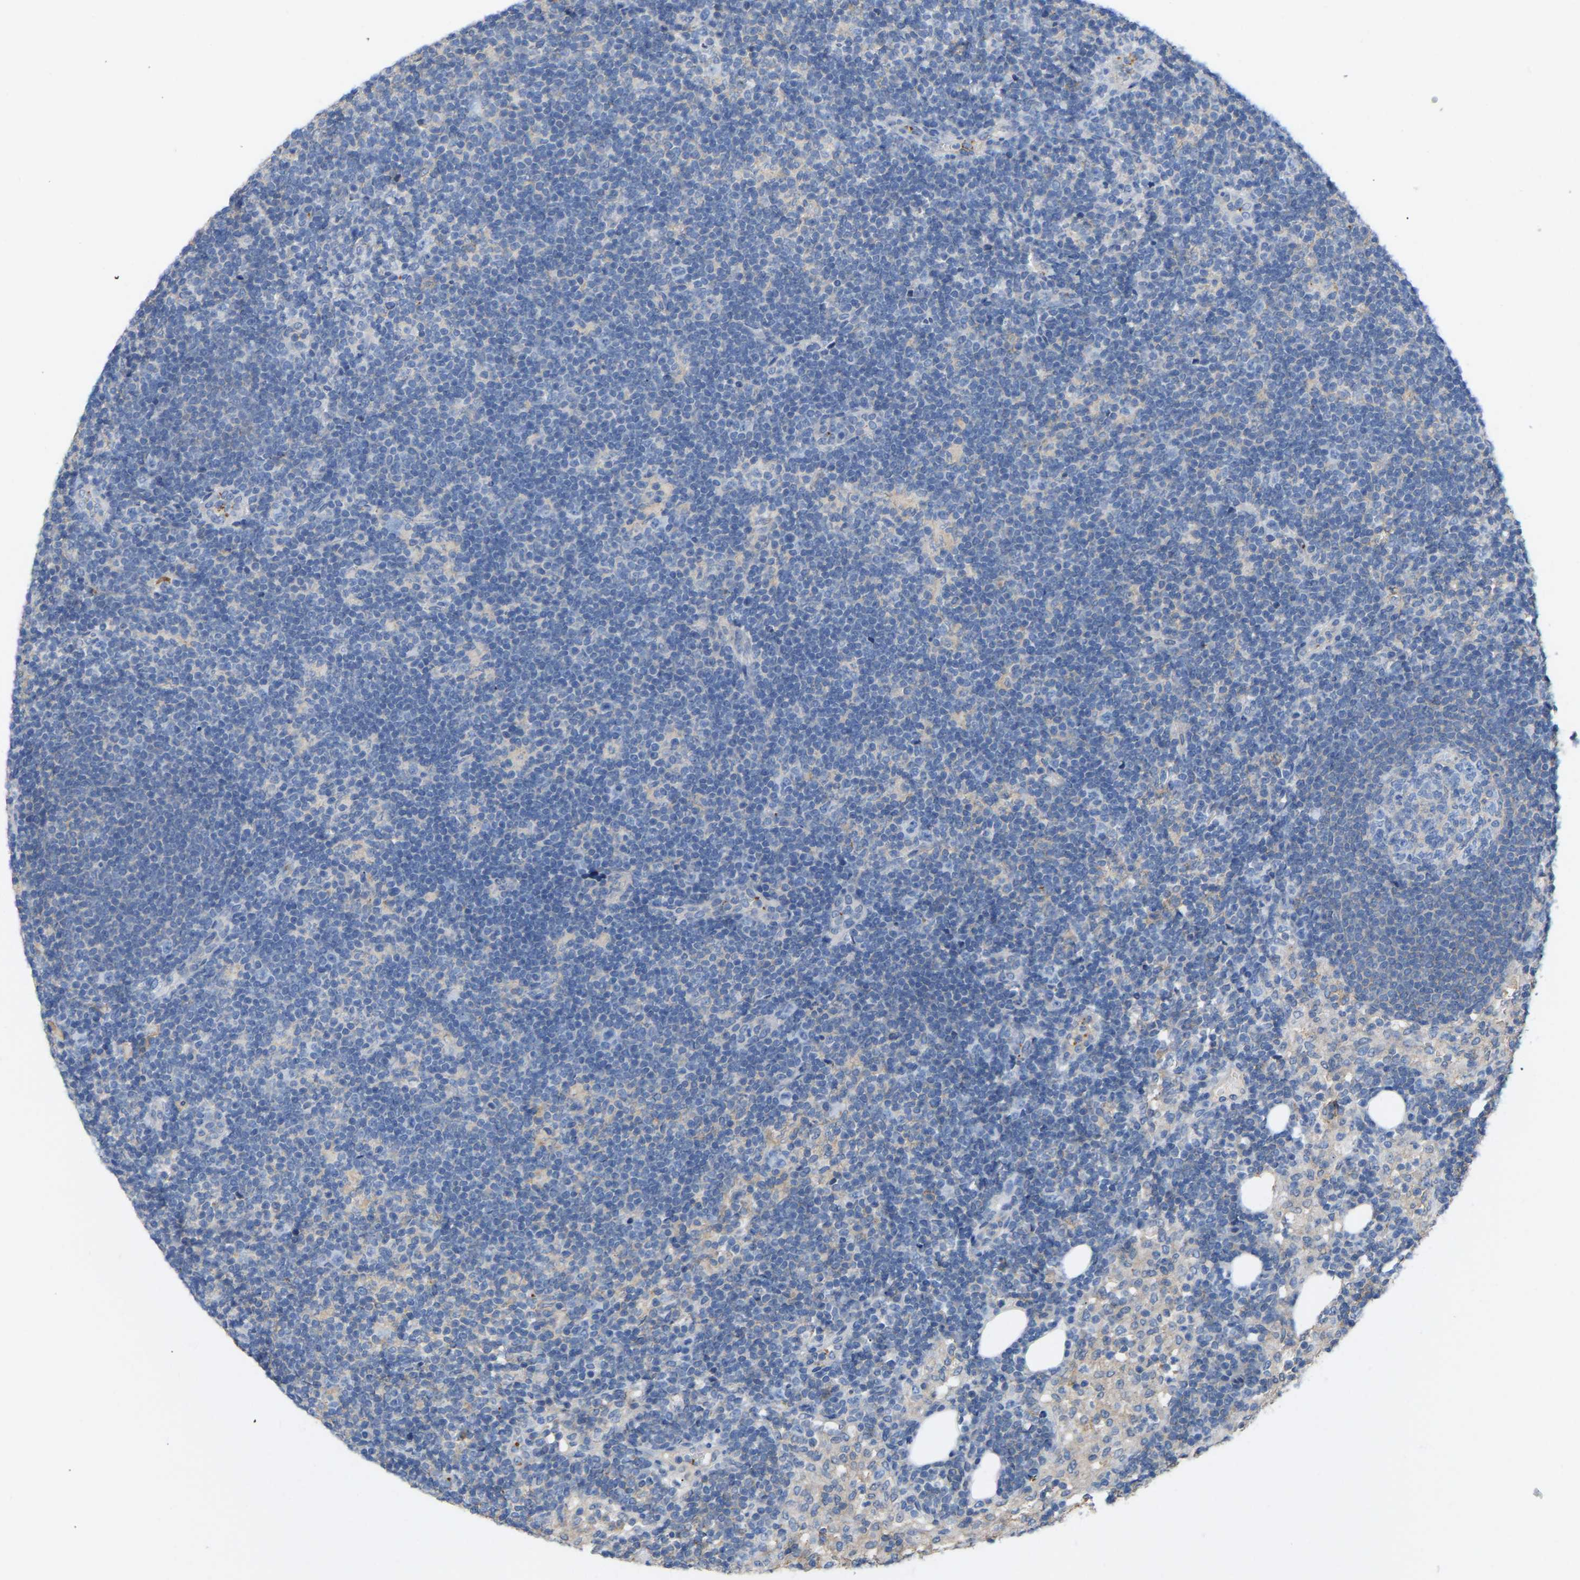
{"staining": {"intensity": "negative", "quantity": "none", "location": "none"}, "tissue": "lymph node", "cell_type": "Germinal center cells", "image_type": "normal", "snomed": [{"axis": "morphology", "description": "Normal tissue, NOS"}, {"axis": "morphology", "description": "Carcinoid, malignant, NOS"}, {"axis": "topography", "description": "Lymph node"}], "caption": "Protein analysis of benign lymph node shows no significant staining in germinal center cells.", "gene": "ZNF449", "patient": {"sex": "male", "age": 47}}